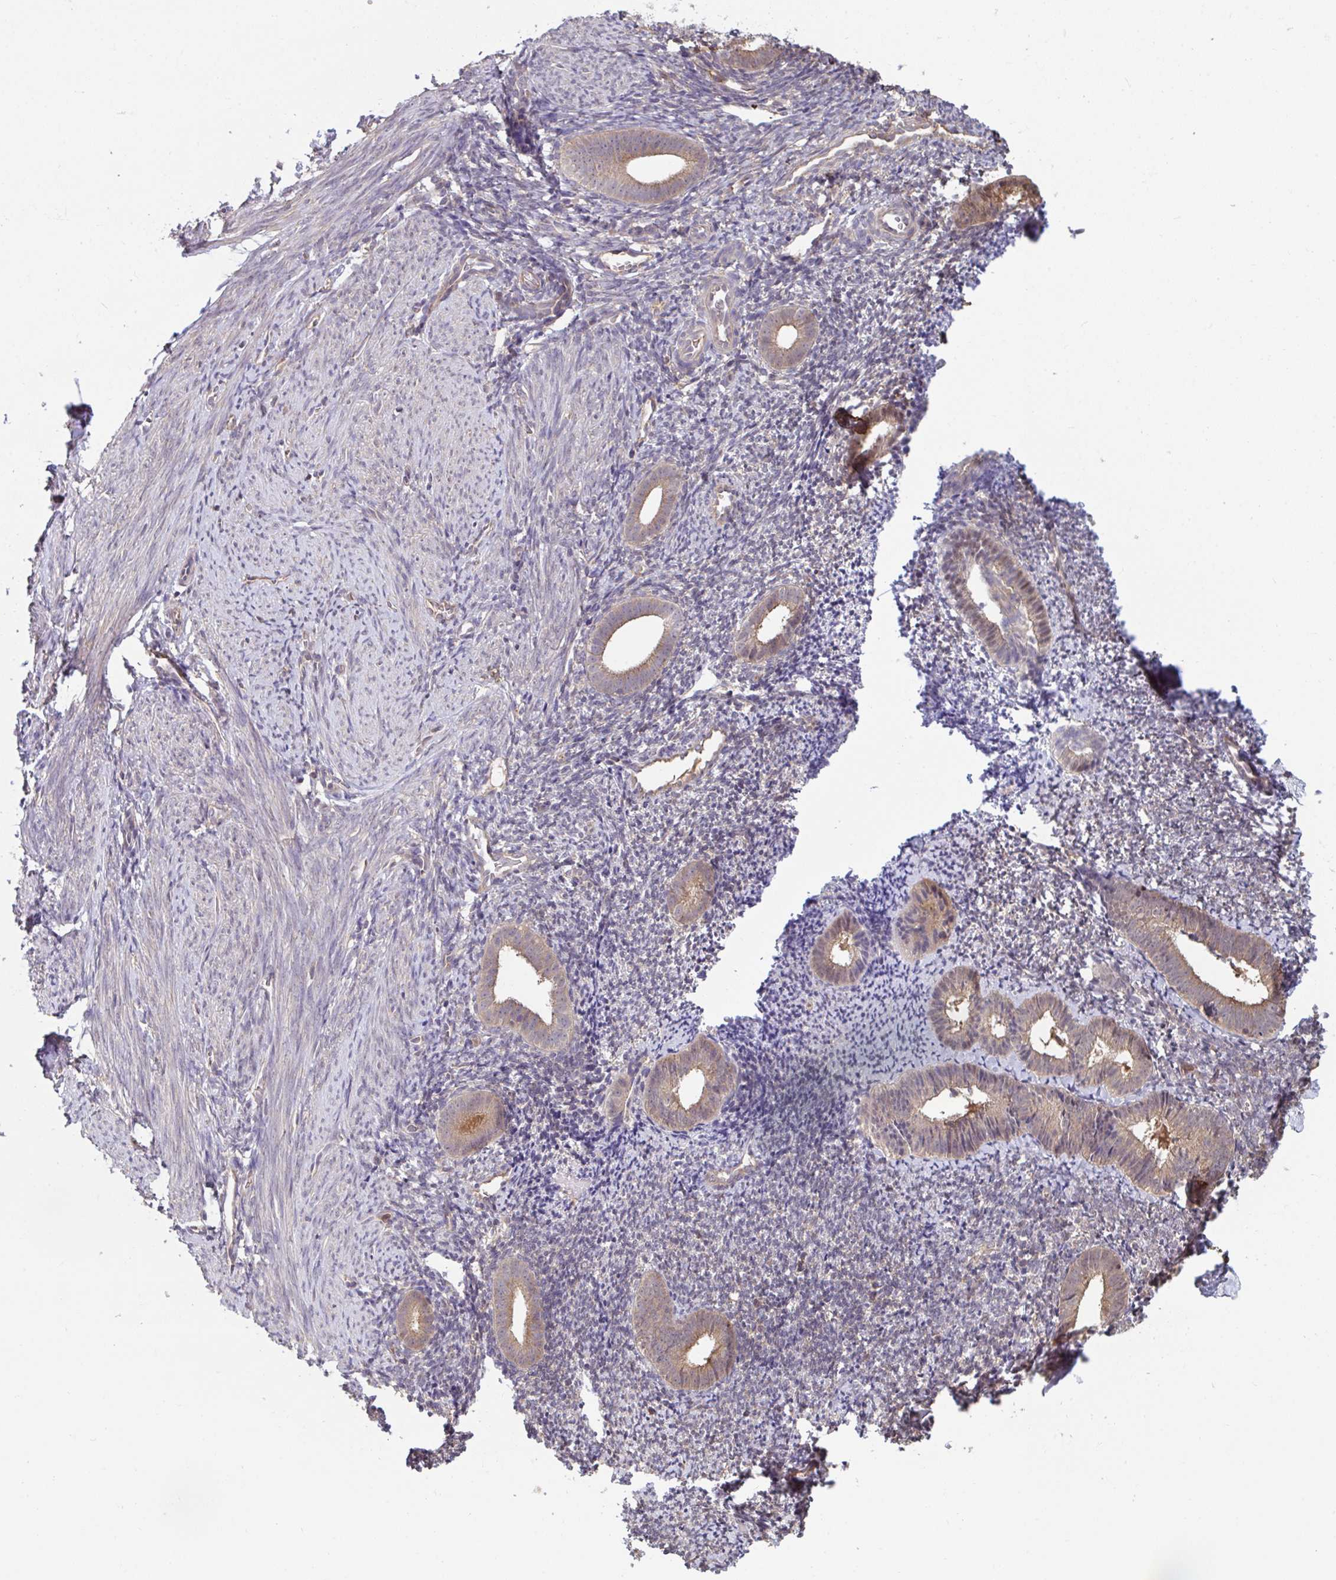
{"staining": {"intensity": "weak", "quantity": "<25%", "location": "cytoplasmic/membranous"}, "tissue": "endometrium", "cell_type": "Cells in endometrial stroma", "image_type": "normal", "snomed": [{"axis": "morphology", "description": "Normal tissue, NOS"}, {"axis": "topography", "description": "Endometrium"}], "caption": "DAB immunohistochemical staining of unremarkable endometrium demonstrates no significant staining in cells in endometrial stroma.", "gene": "TTC9C", "patient": {"sex": "female", "age": 39}}